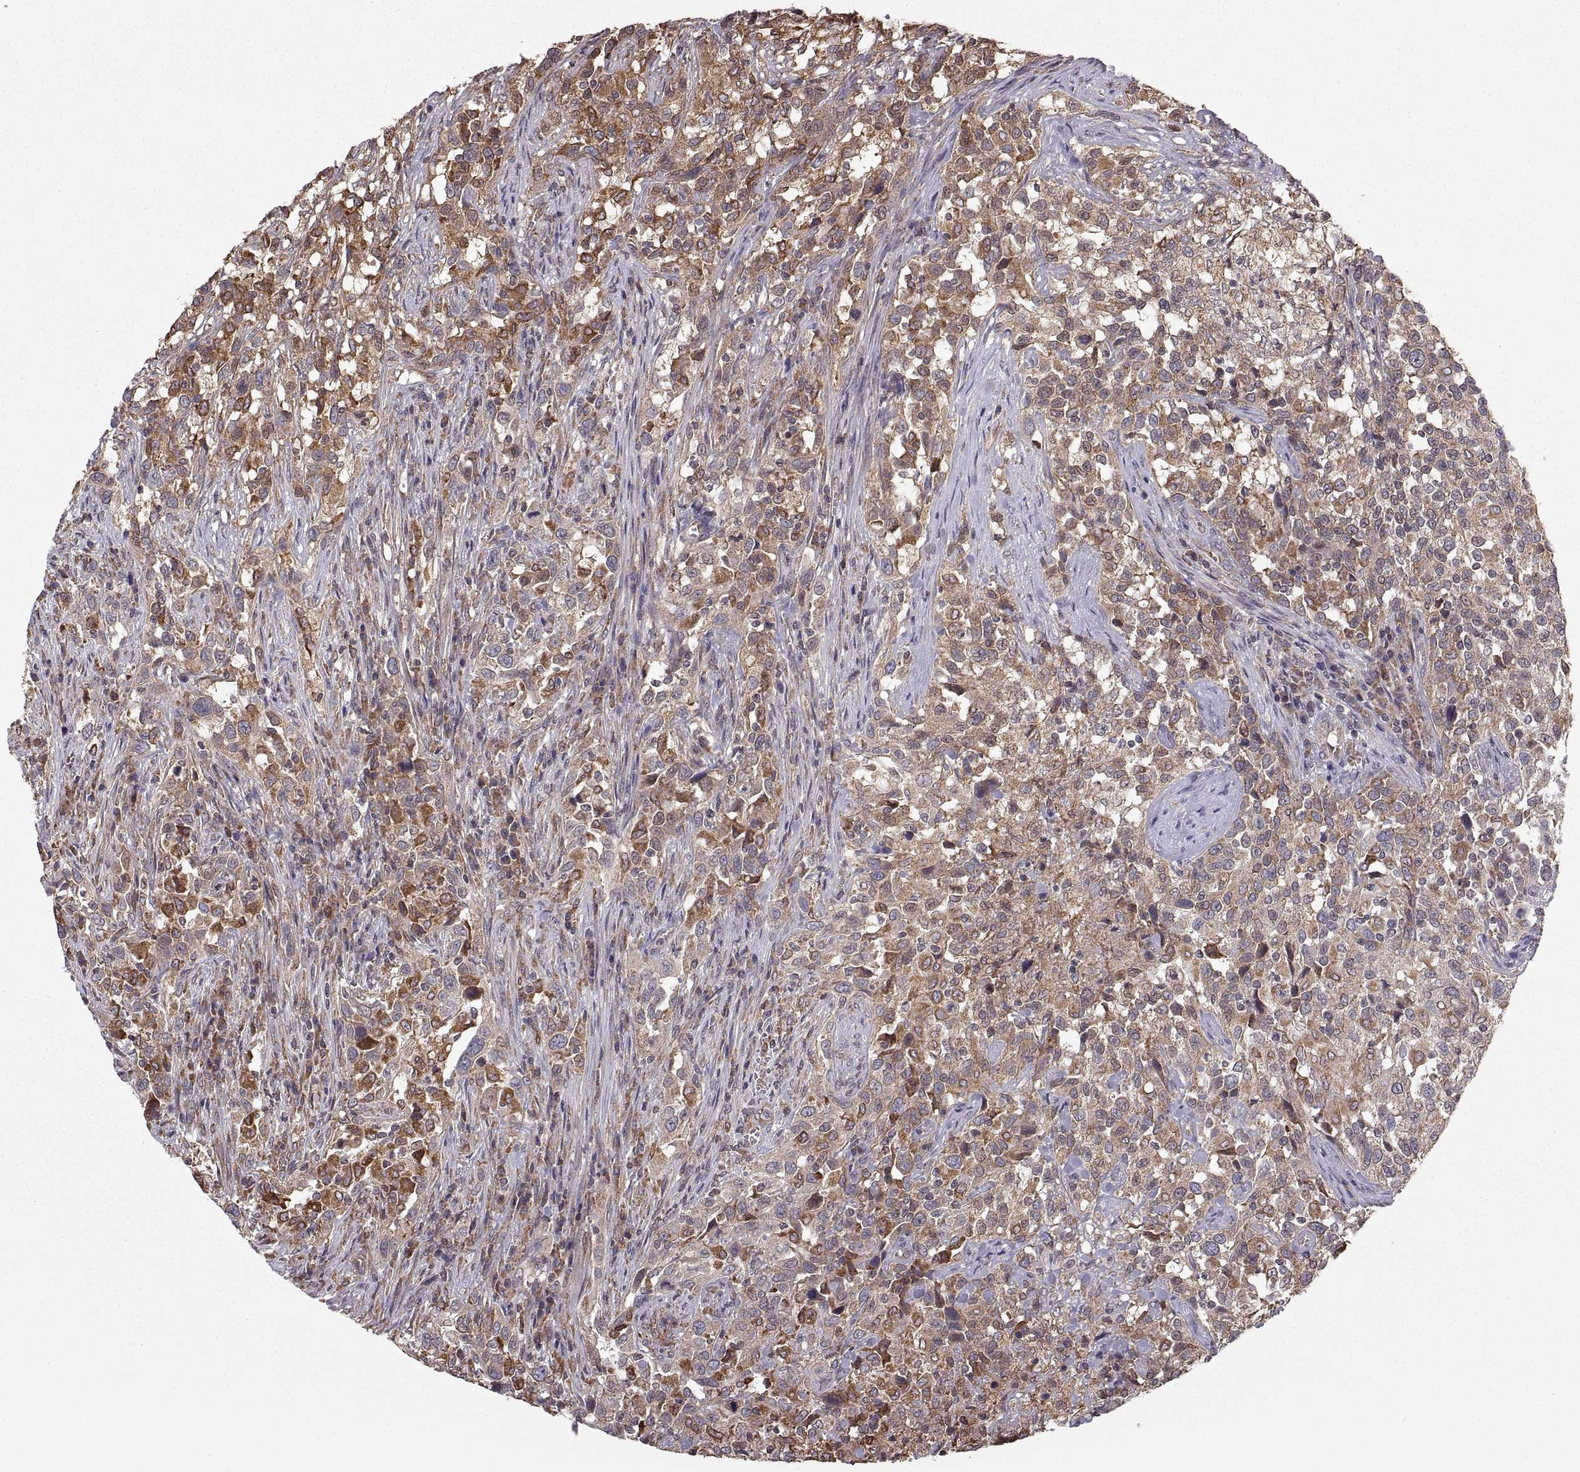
{"staining": {"intensity": "moderate", "quantity": "25%-75%", "location": "cytoplasmic/membranous"}, "tissue": "urothelial cancer", "cell_type": "Tumor cells", "image_type": "cancer", "snomed": [{"axis": "morphology", "description": "Urothelial carcinoma, NOS"}, {"axis": "morphology", "description": "Urothelial carcinoma, High grade"}, {"axis": "topography", "description": "Urinary bladder"}], "caption": "The histopathology image reveals immunohistochemical staining of urothelial cancer. There is moderate cytoplasmic/membranous staining is appreciated in approximately 25%-75% of tumor cells.", "gene": "PDIA3", "patient": {"sex": "female", "age": 64}}